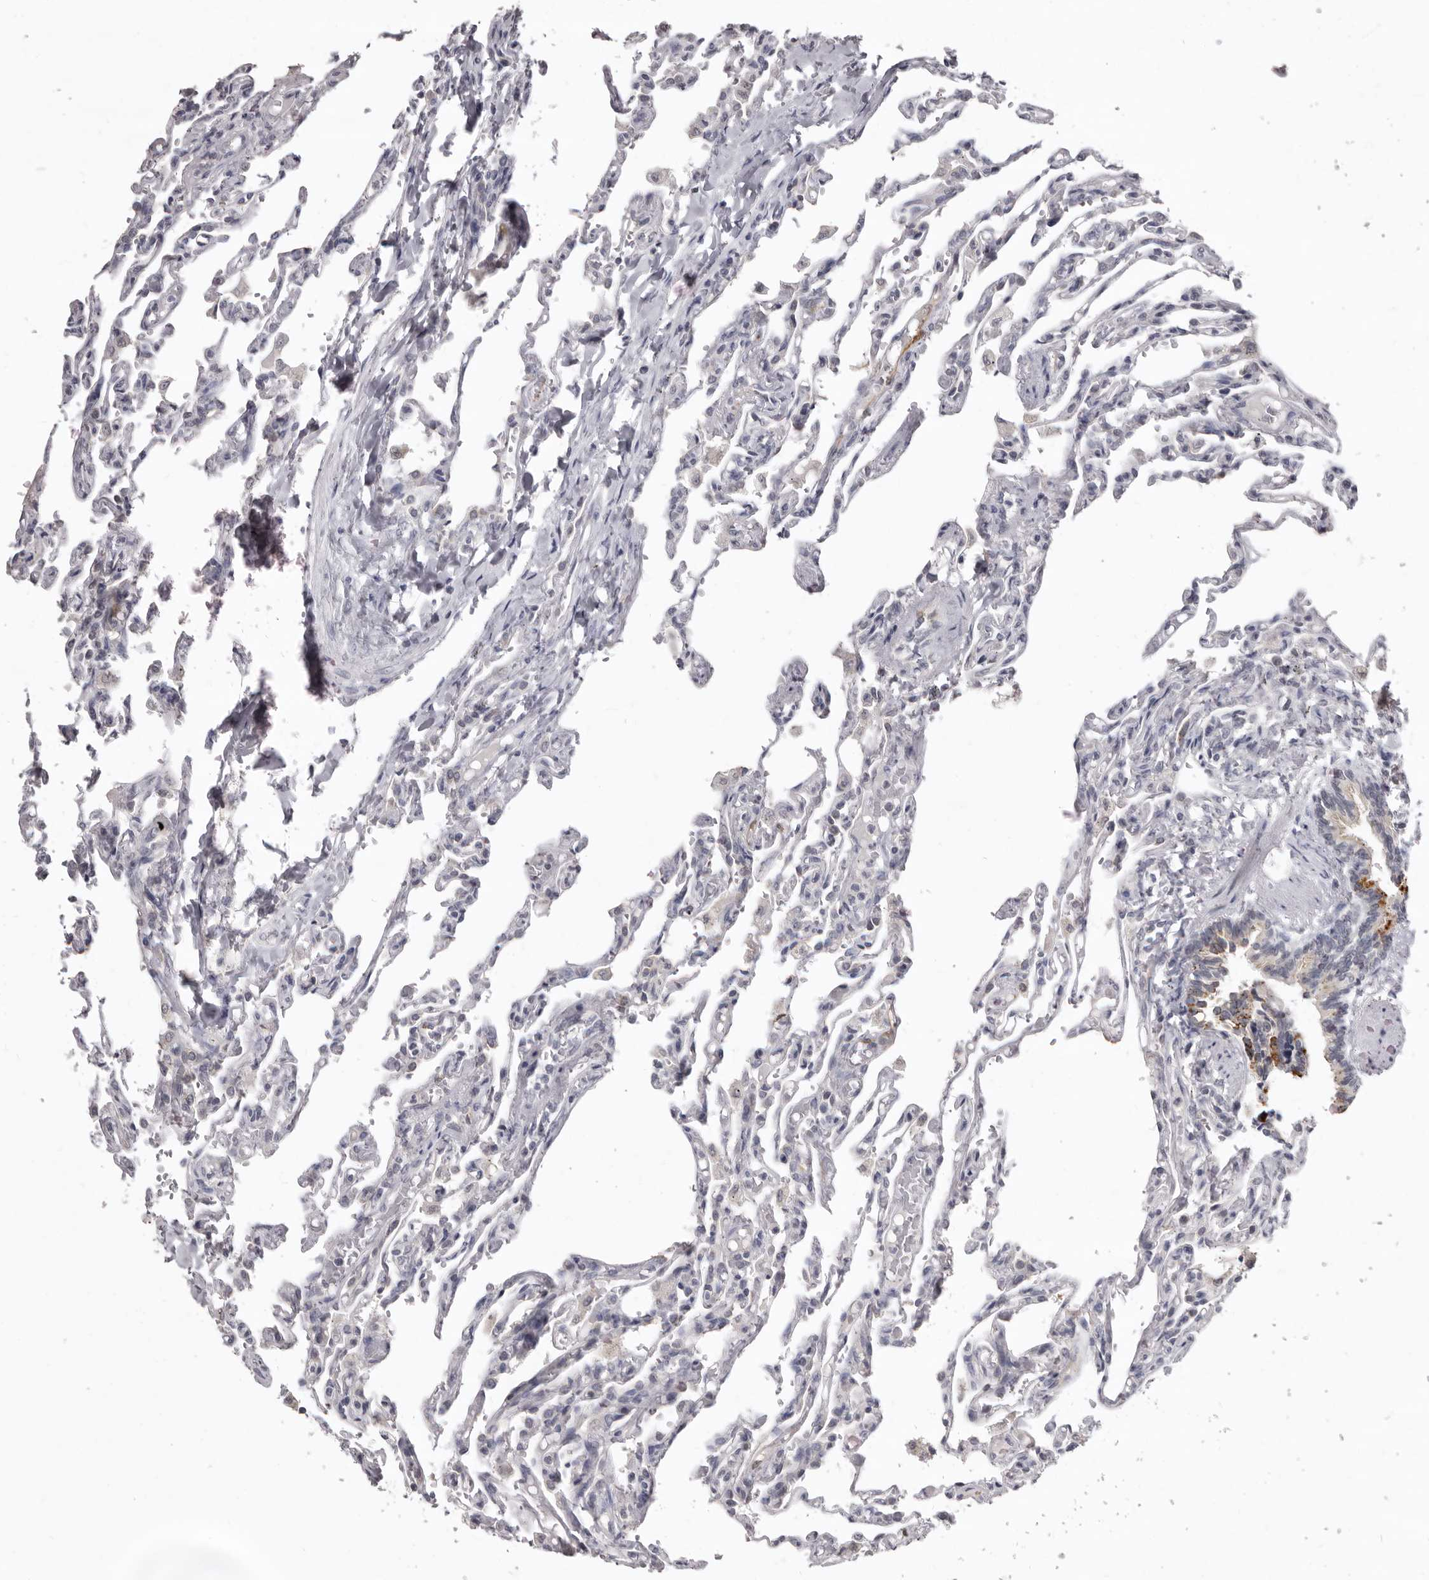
{"staining": {"intensity": "negative", "quantity": "none", "location": "none"}, "tissue": "lung", "cell_type": "Alveolar cells", "image_type": "normal", "snomed": [{"axis": "morphology", "description": "Normal tissue, NOS"}, {"axis": "topography", "description": "Lung"}], "caption": "A micrograph of lung stained for a protein displays no brown staining in alveolar cells. Nuclei are stained in blue.", "gene": "SULT1E1", "patient": {"sex": "male", "age": 21}}